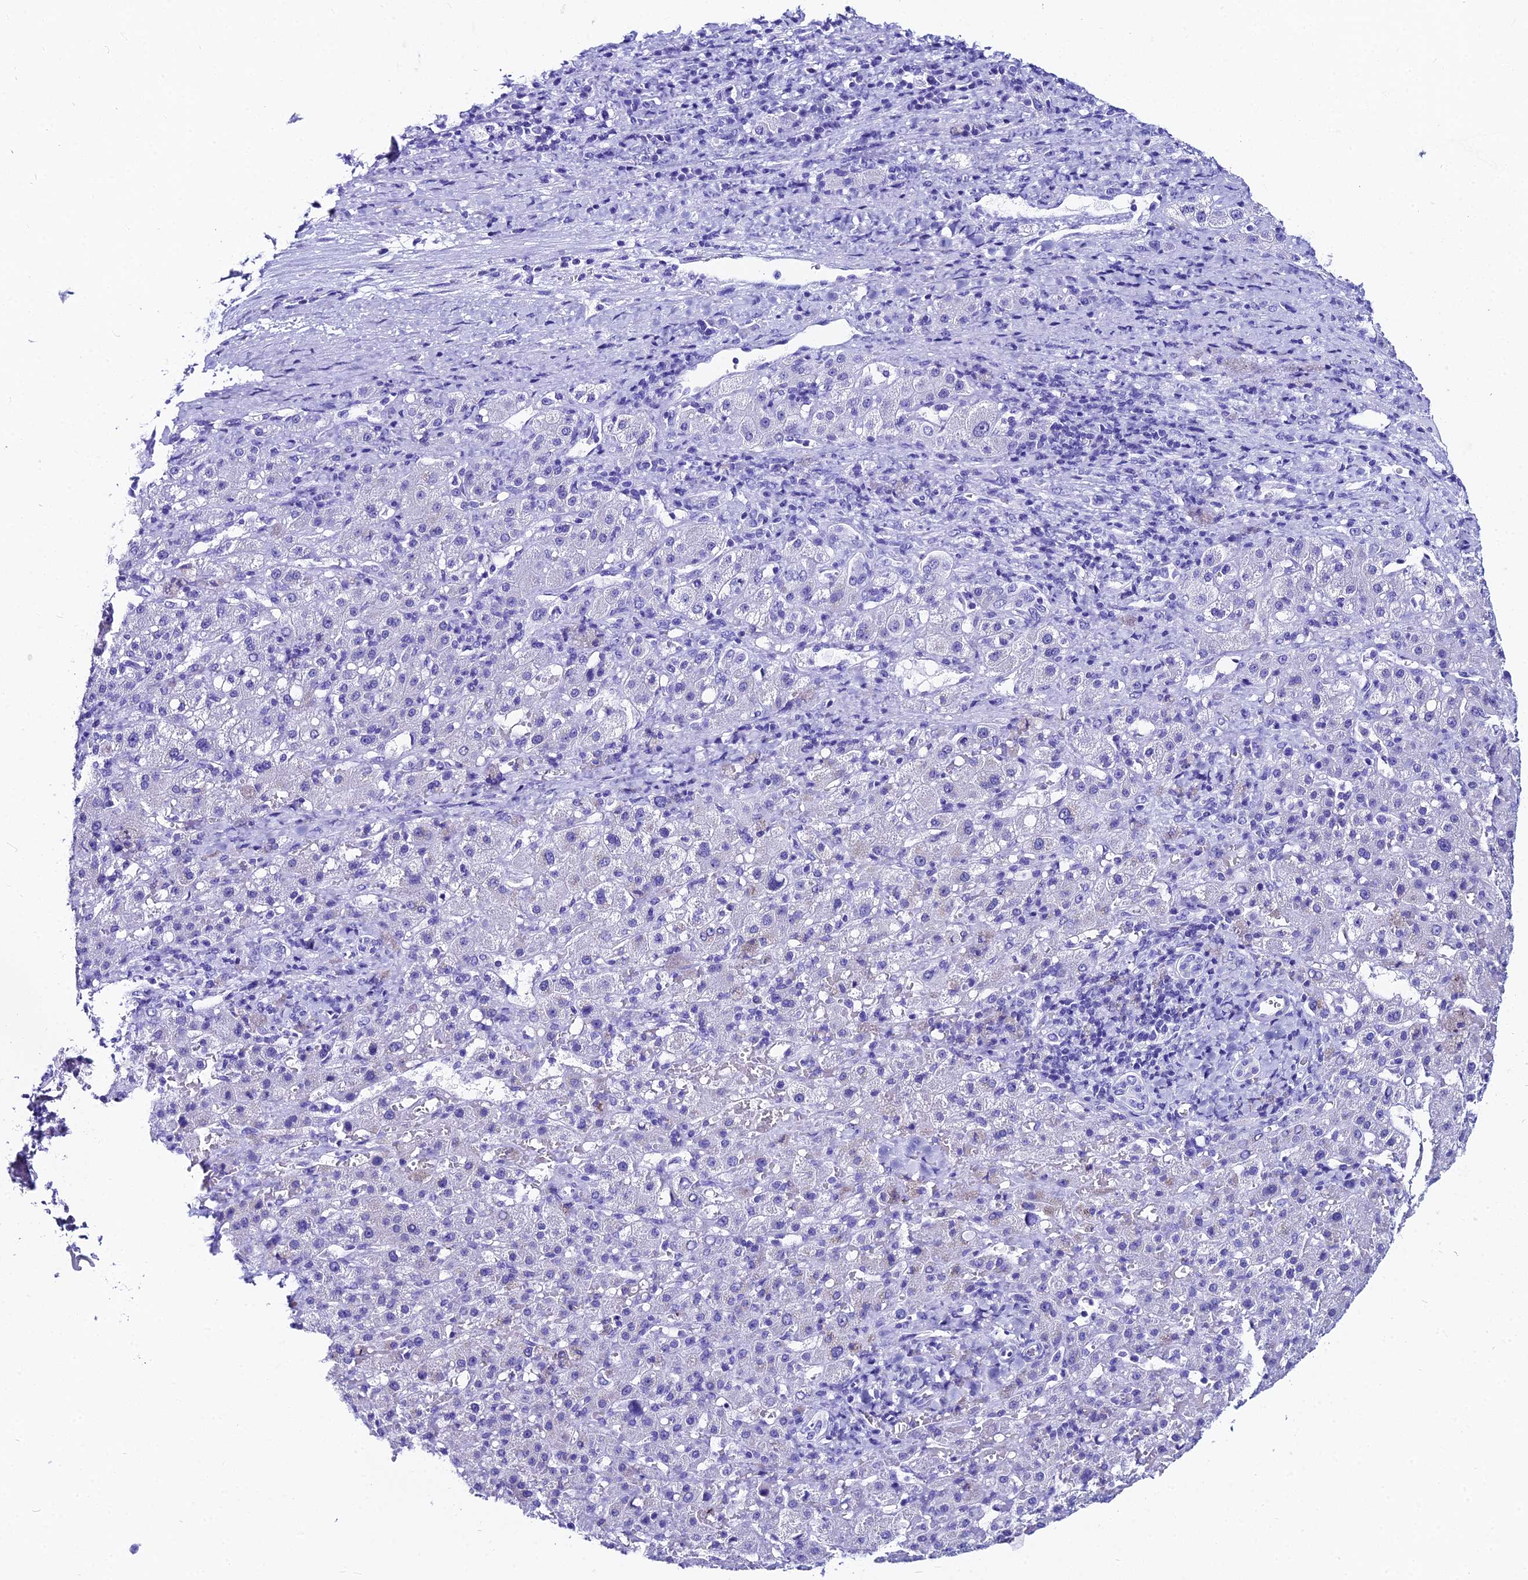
{"staining": {"intensity": "negative", "quantity": "none", "location": "none"}, "tissue": "liver cancer", "cell_type": "Tumor cells", "image_type": "cancer", "snomed": [{"axis": "morphology", "description": "Carcinoma, Hepatocellular, NOS"}, {"axis": "topography", "description": "Liver"}], "caption": "IHC of human liver cancer (hepatocellular carcinoma) exhibits no staining in tumor cells.", "gene": "LGALS7", "patient": {"sex": "female", "age": 58}}